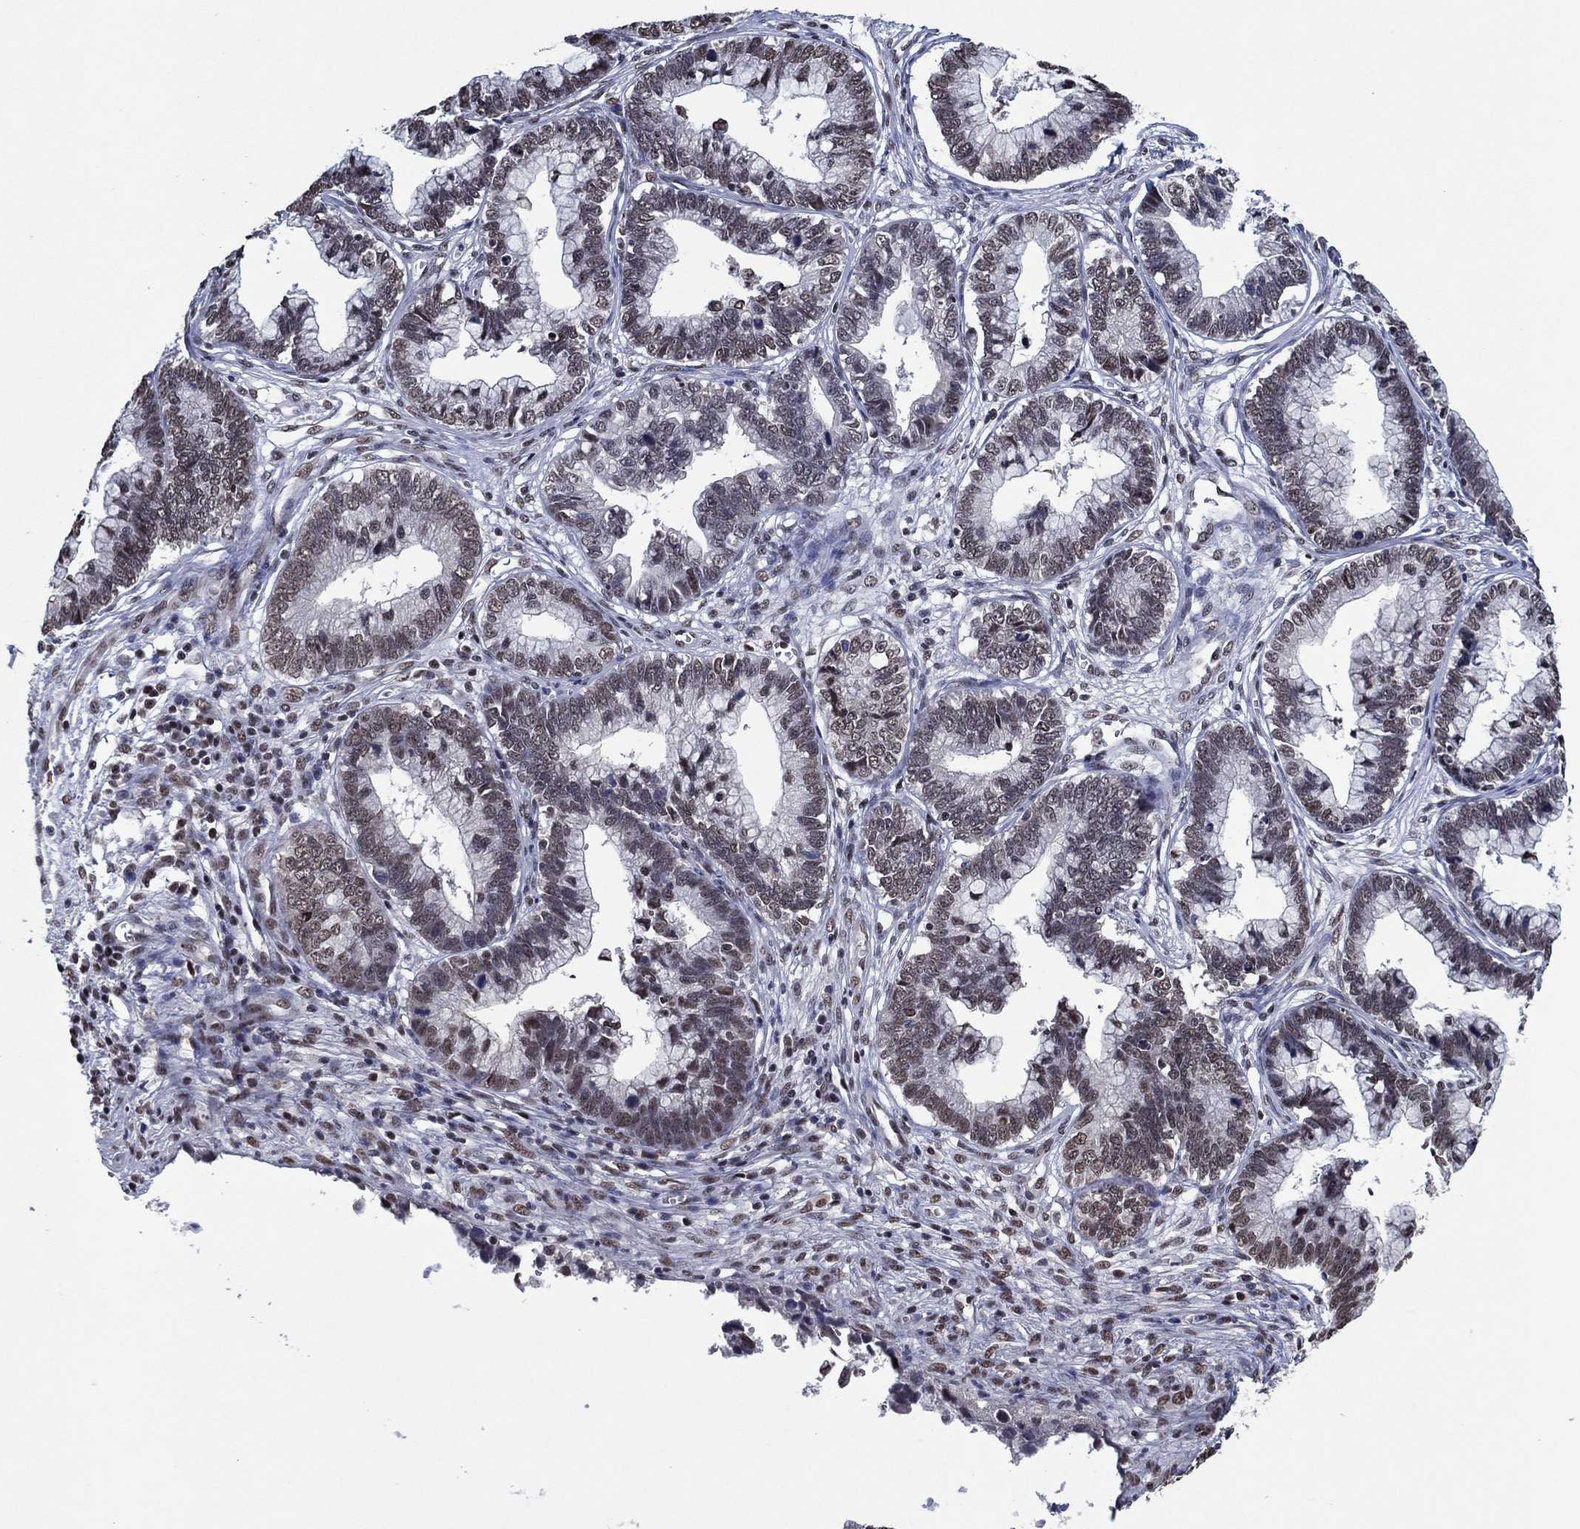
{"staining": {"intensity": "negative", "quantity": "none", "location": "none"}, "tissue": "cervical cancer", "cell_type": "Tumor cells", "image_type": "cancer", "snomed": [{"axis": "morphology", "description": "Adenocarcinoma, NOS"}, {"axis": "topography", "description": "Cervix"}], "caption": "This histopathology image is of cervical adenocarcinoma stained with immunohistochemistry (IHC) to label a protein in brown with the nuclei are counter-stained blue. There is no staining in tumor cells.", "gene": "ZBTB42", "patient": {"sex": "female", "age": 44}}